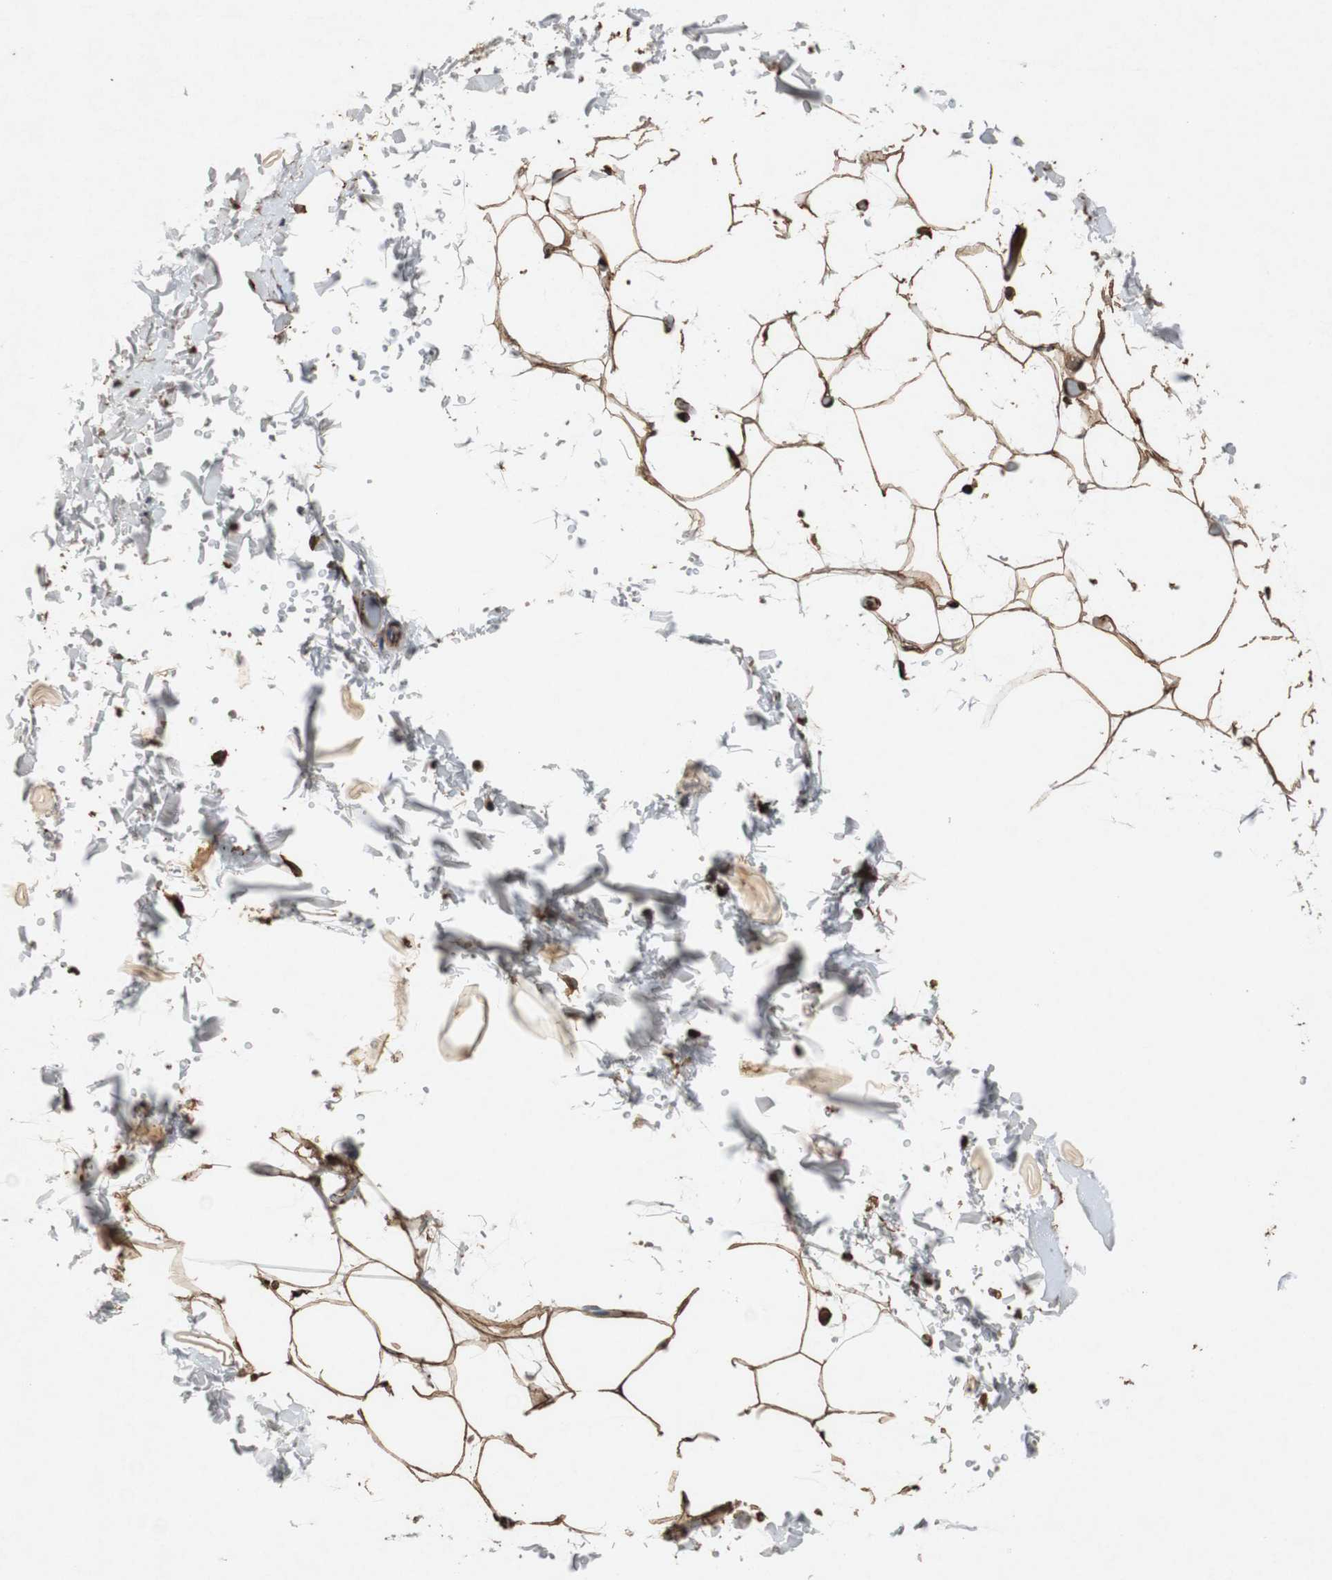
{"staining": {"intensity": "strong", "quantity": ">75%", "location": "cytoplasmic/membranous"}, "tissue": "adipose tissue", "cell_type": "Adipocytes", "image_type": "normal", "snomed": [{"axis": "morphology", "description": "Normal tissue, NOS"}, {"axis": "topography", "description": "Soft tissue"}], "caption": "This is an image of immunohistochemistry staining of unremarkable adipose tissue, which shows strong expression in the cytoplasmic/membranous of adipocytes.", "gene": "TUBA4A", "patient": {"sex": "male", "age": 72}}